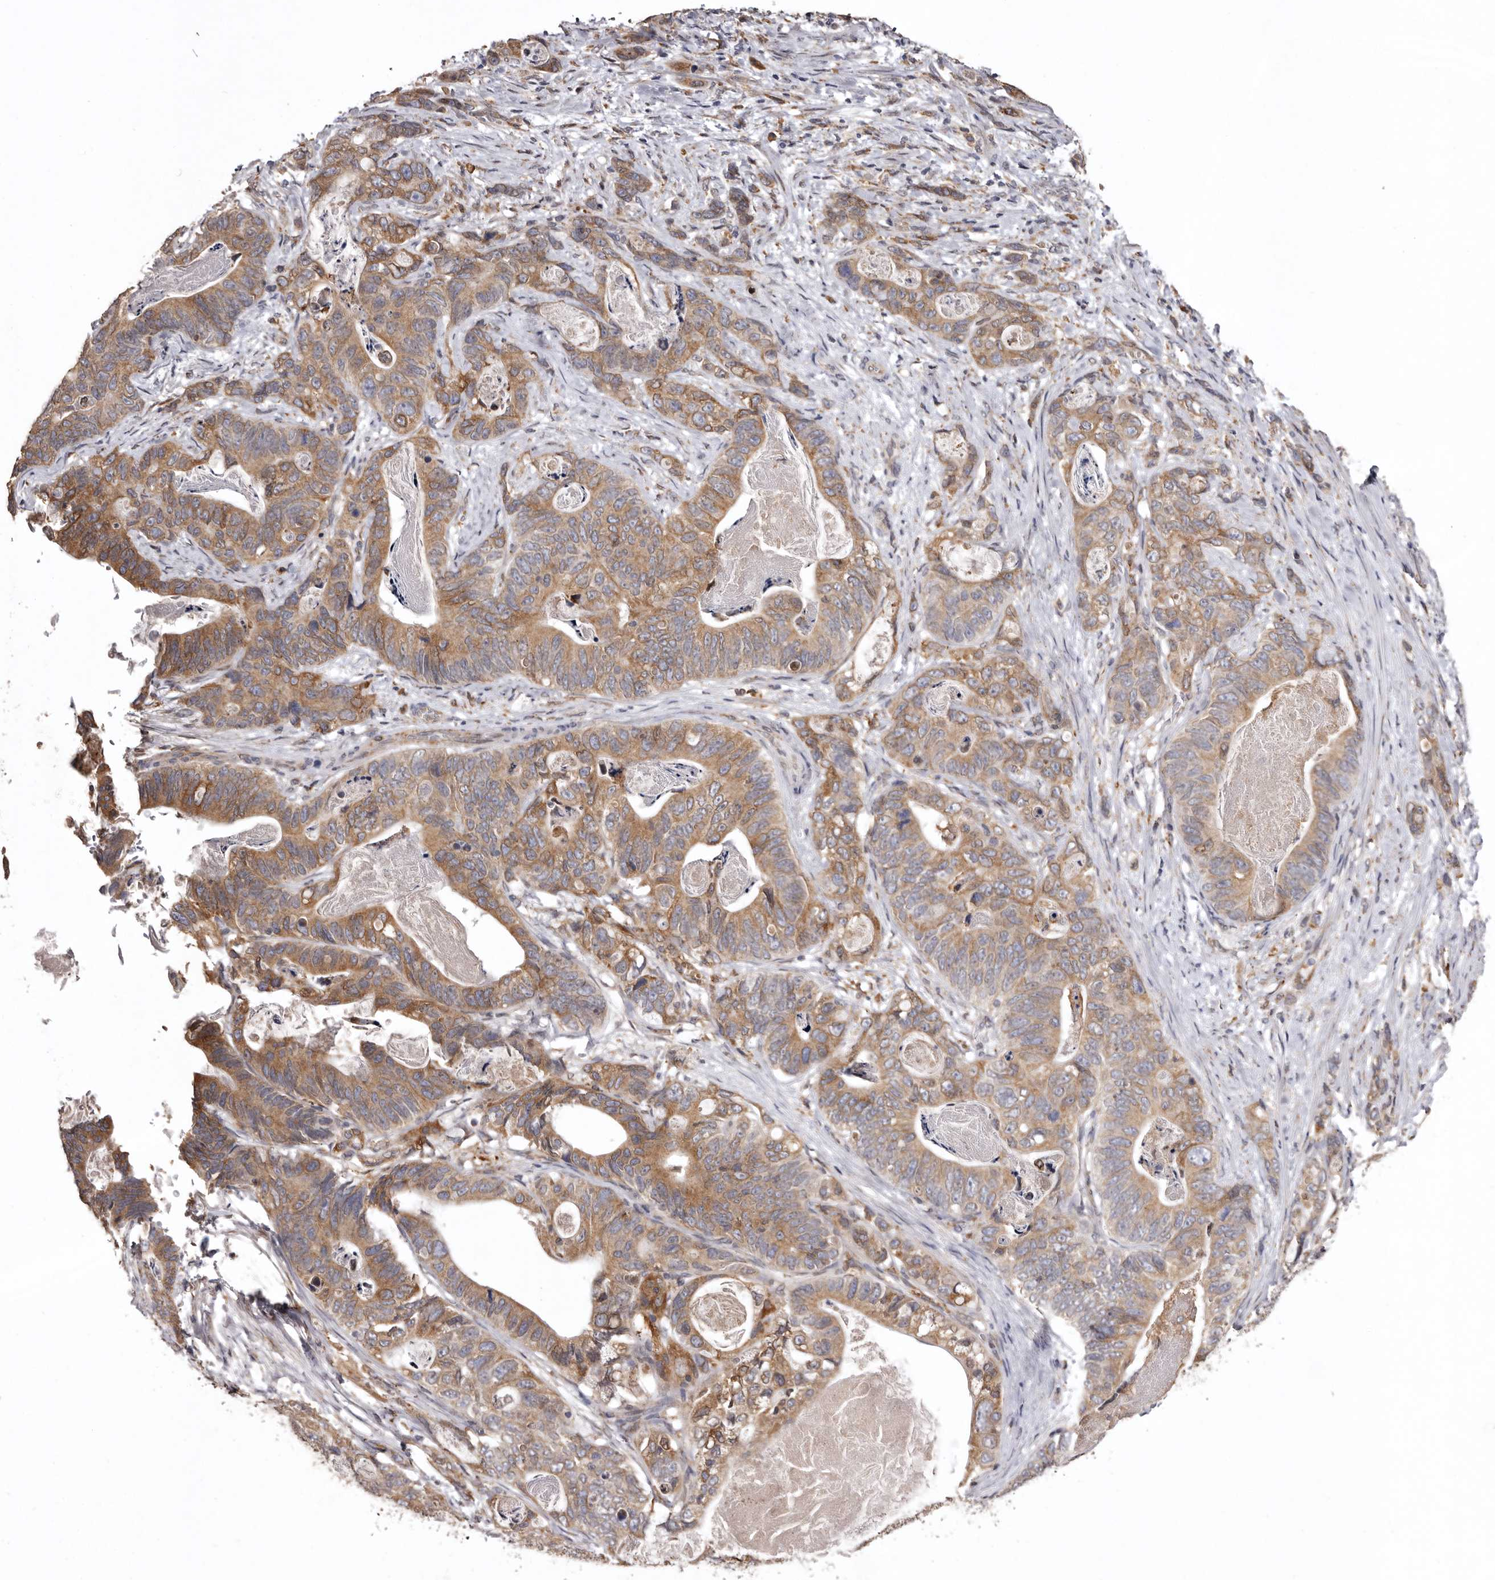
{"staining": {"intensity": "moderate", "quantity": ">75%", "location": "cytoplasmic/membranous"}, "tissue": "stomach cancer", "cell_type": "Tumor cells", "image_type": "cancer", "snomed": [{"axis": "morphology", "description": "Normal tissue, NOS"}, {"axis": "morphology", "description": "Adenocarcinoma, NOS"}, {"axis": "topography", "description": "Stomach"}], "caption": "A brown stain labels moderate cytoplasmic/membranous staining of a protein in stomach cancer tumor cells. The staining is performed using DAB brown chromogen to label protein expression. The nuclei are counter-stained blue using hematoxylin.", "gene": "INKA2", "patient": {"sex": "female", "age": 89}}